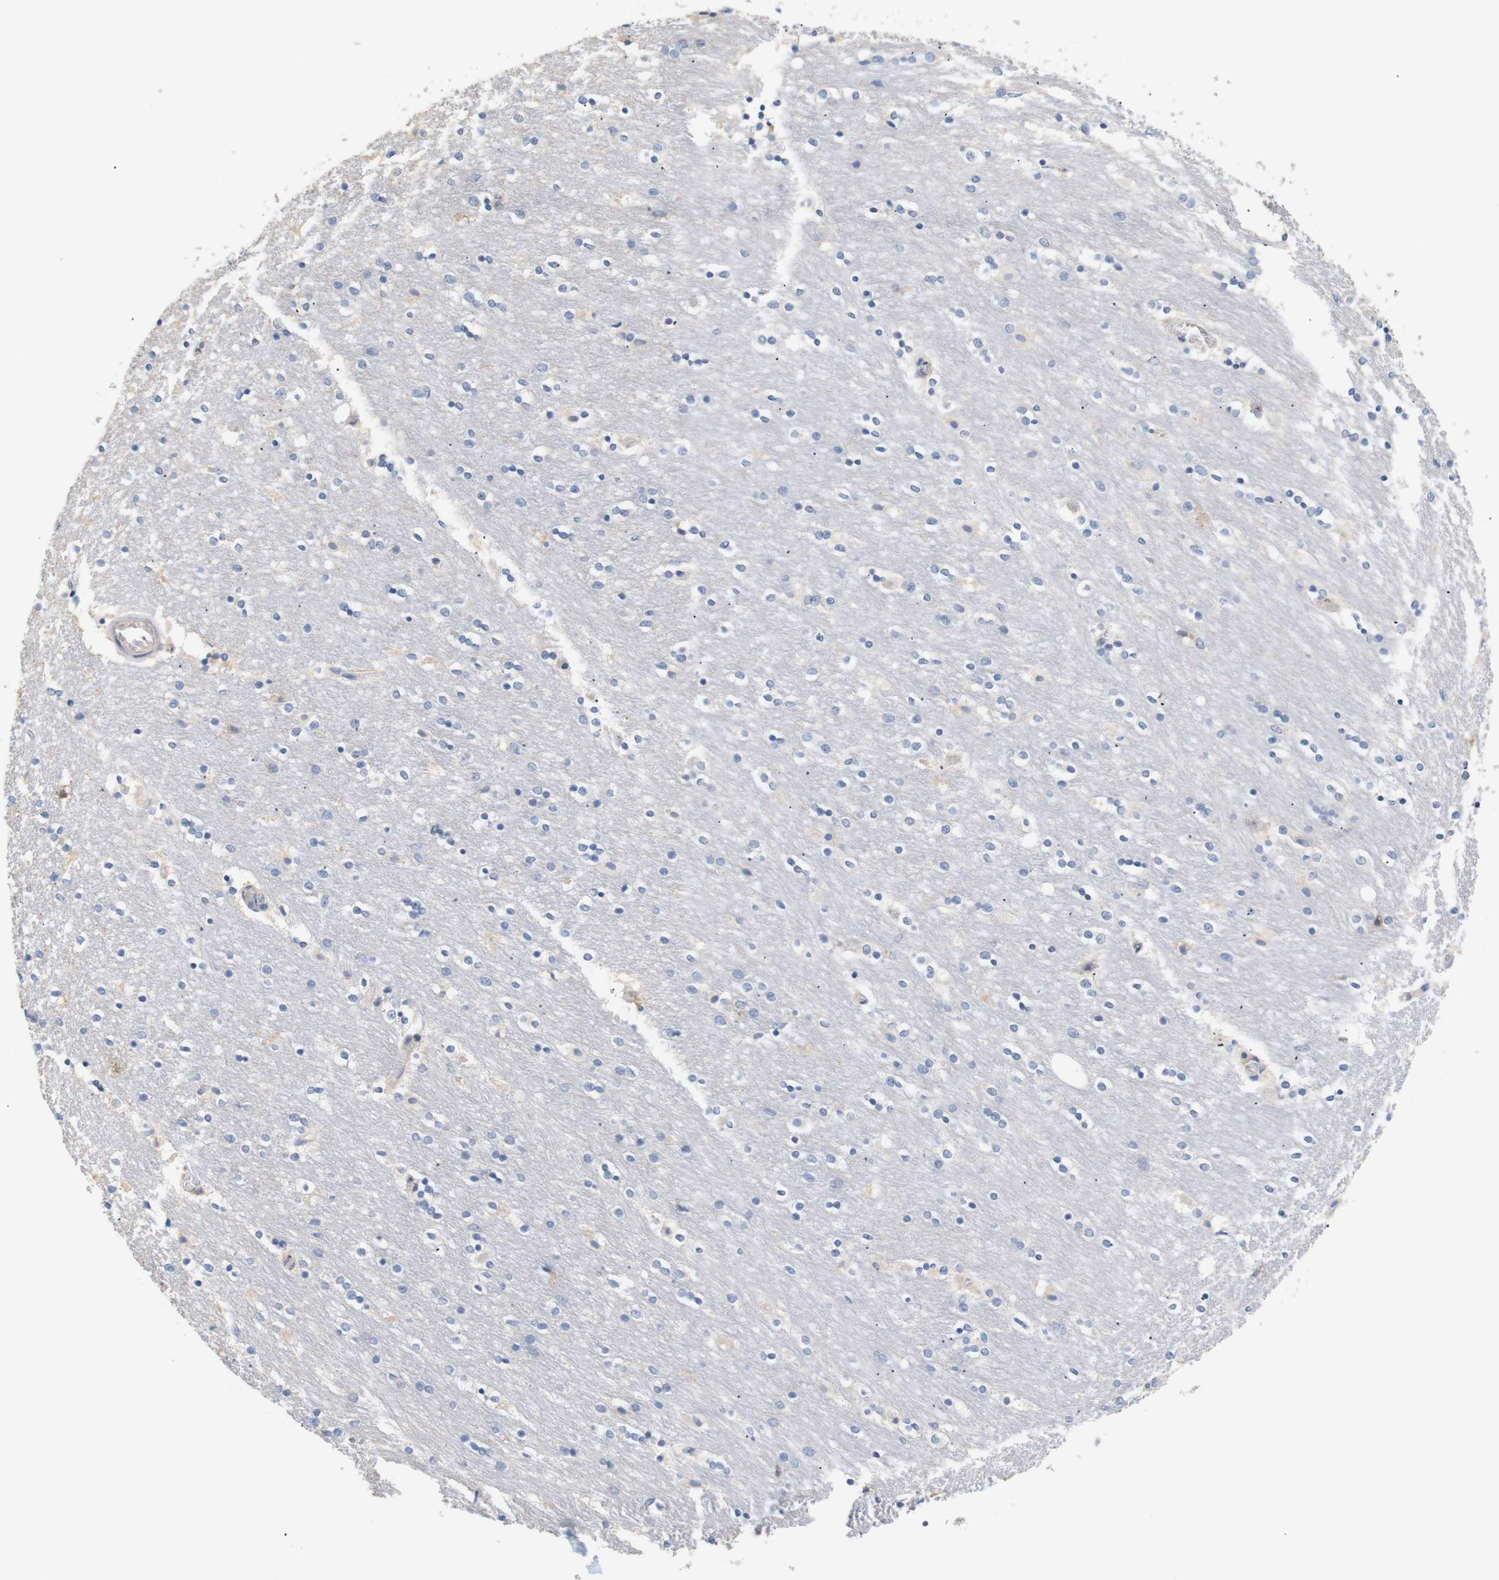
{"staining": {"intensity": "moderate", "quantity": "<25%", "location": "cytoplasmic/membranous"}, "tissue": "caudate", "cell_type": "Glial cells", "image_type": "normal", "snomed": [{"axis": "morphology", "description": "Normal tissue, NOS"}, {"axis": "topography", "description": "Lateral ventricle wall"}], "caption": "The histopathology image reveals immunohistochemical staining of unremarkable caudate. There is moderate cytoplasmic/membranous staining is identified in about <25% of glial cells. (brown staining indicates protein expression, while blue staining denotes nuclei).", "gene": "TRIM5", "patient": {"sex": "female", "age": 54}}